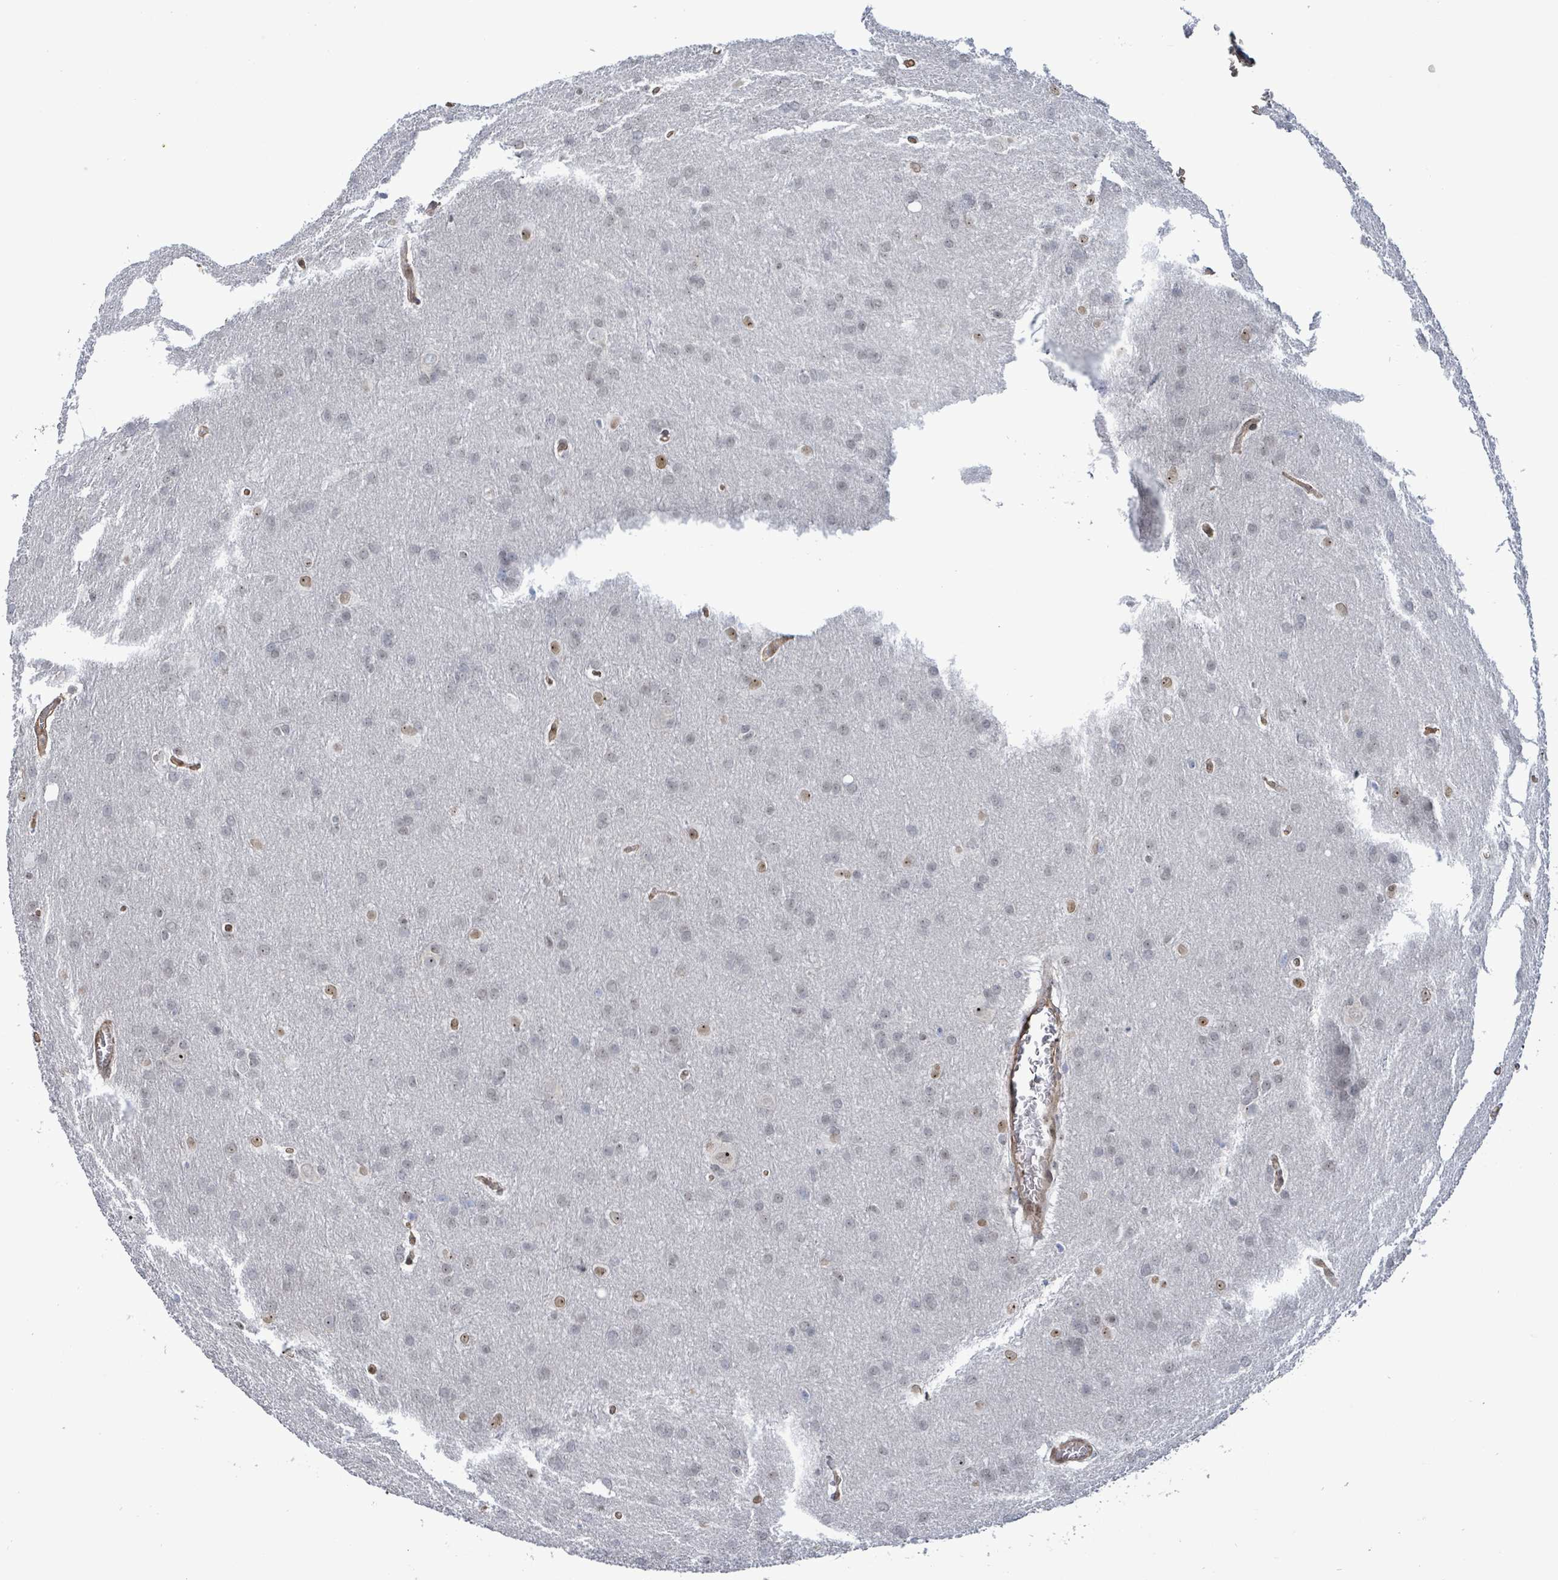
{"staining": {"intensity": "moderate", "quantity": "<25%", "location": "nuclear"}, "tissue": "glioma", "cell_type": "Tumor cells", "image_type": "cancer", "snomed": [{"axis": "morphology", "description": "Glioma, malignant, Low grade"}, {"axis": "topography", "description": "Brain"}], "caption": "Tumor cells exhibit moderate nuclear staining in approximately <25% of cells in glioma.", "gene": "RRN3", "patient": {"sex": "female", "age": 32}}